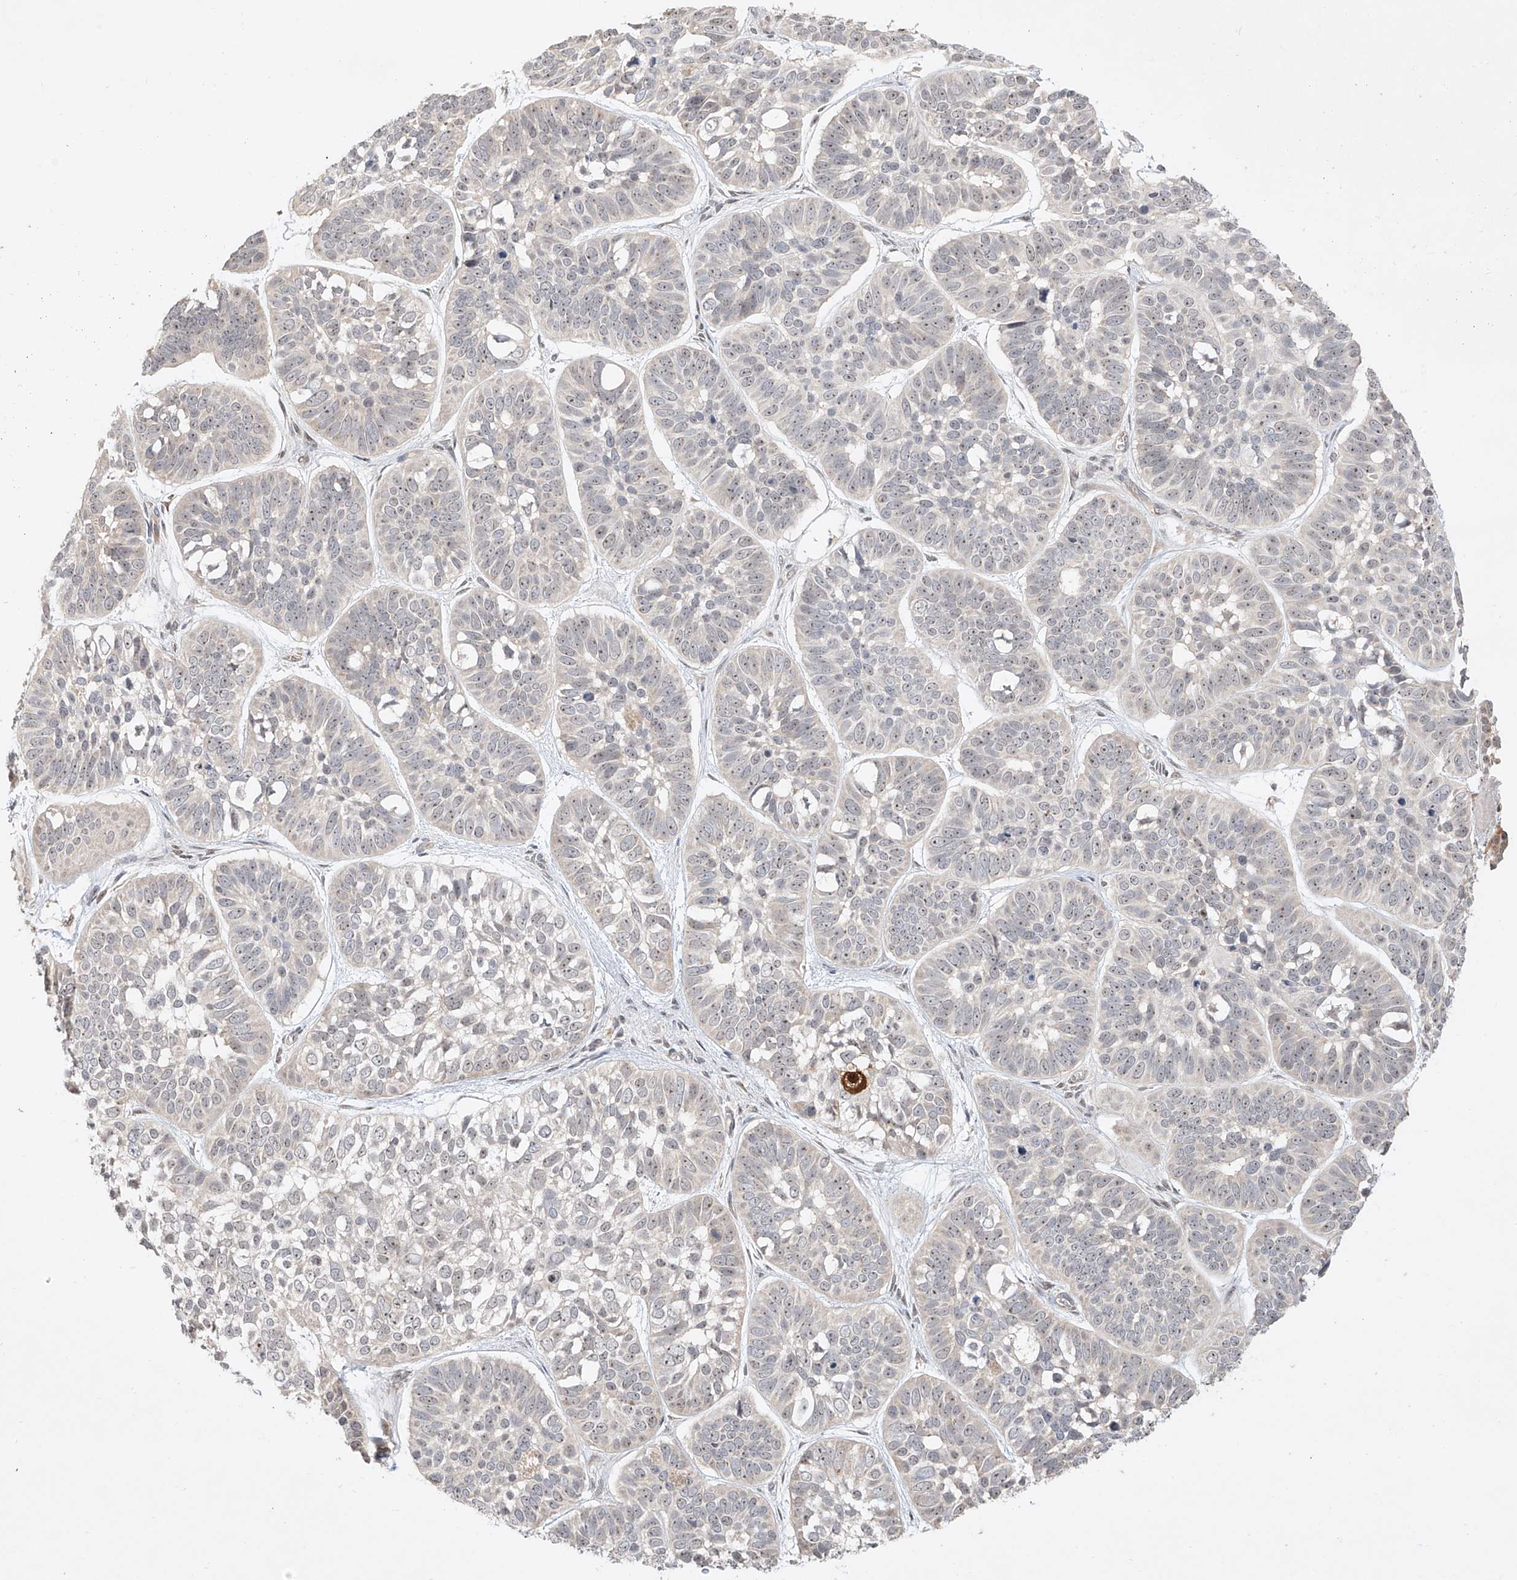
{"staining": {"intensity": "weak", "quantity": "25%-75%", "location": "nuclear"}, "tissue": "skin cancer", "cell_type": "Tumor cells", "image_type": "cancer", "snomed": [{"axis": "morphology", "description": "Basal cell carcinoma"}, {"axis": "topography", "description": "Skin"}], "caption": "Basal cell carcinoma (skin) tissue demonstrates weak nuclear expression in about 25%-75% of tumor cells (DAB IHC, brown staining for protein, blue staining for nuclei).", "gene": "TASP1", "patient": {"sex": "male", "age": 62}}